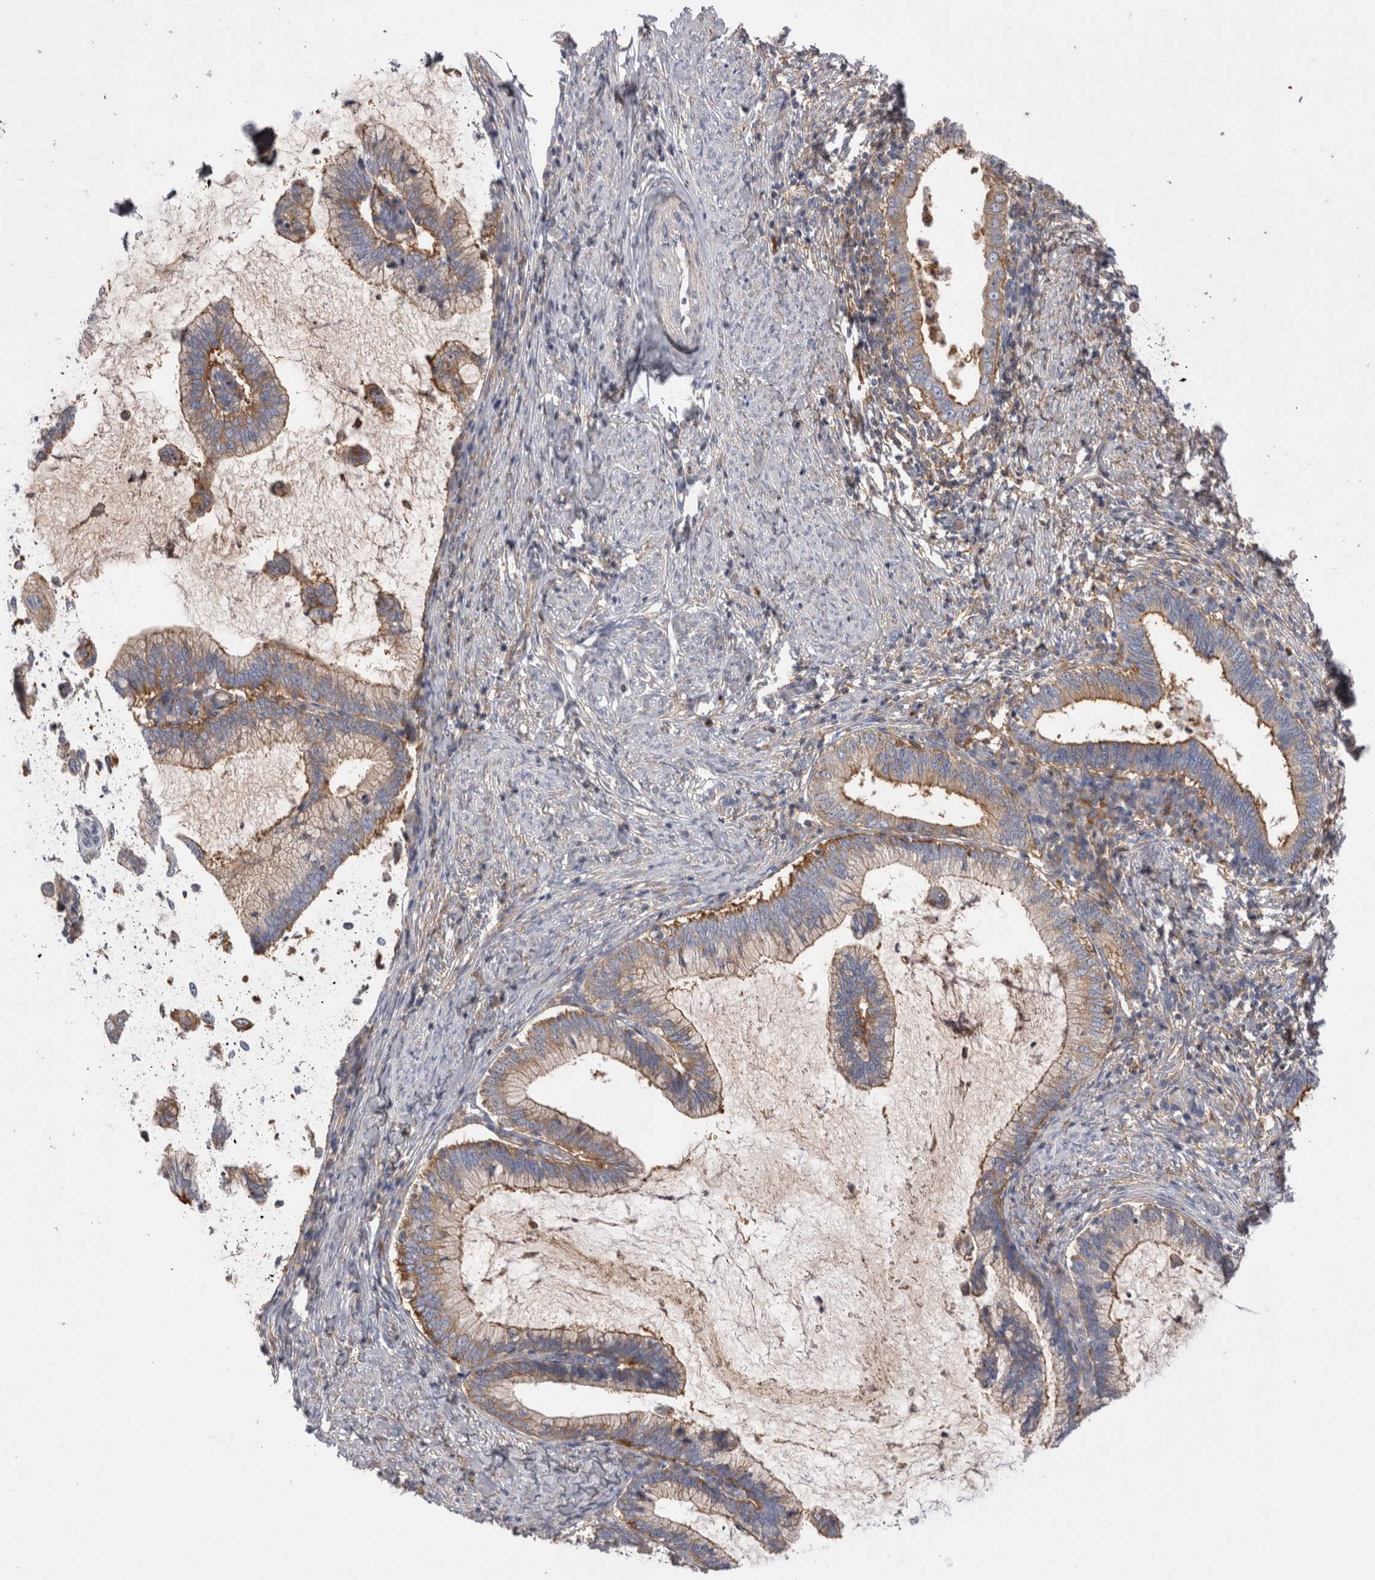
{"staining": {"intensity": "moderate", "quantity": ">75%", "location": "cytoplasmic/membranous"}, "tissue": "cervical cancer", "cell_type": "Tumor cells", "image_type": "cancer", "snomed": [{"axis": "morphology", "description": "Adenocarcinoma, NOS"}, {"axis": "topography", "description": "Cervix"}], "caption": "A brown stain labels moderate cytoplasmic/membranous positivity of a protein in cervical cancer (adenocarcinoma) tumor cells.", "gene": "RAB11FIP1", "patient": {"sex": "female", "age": 36}}